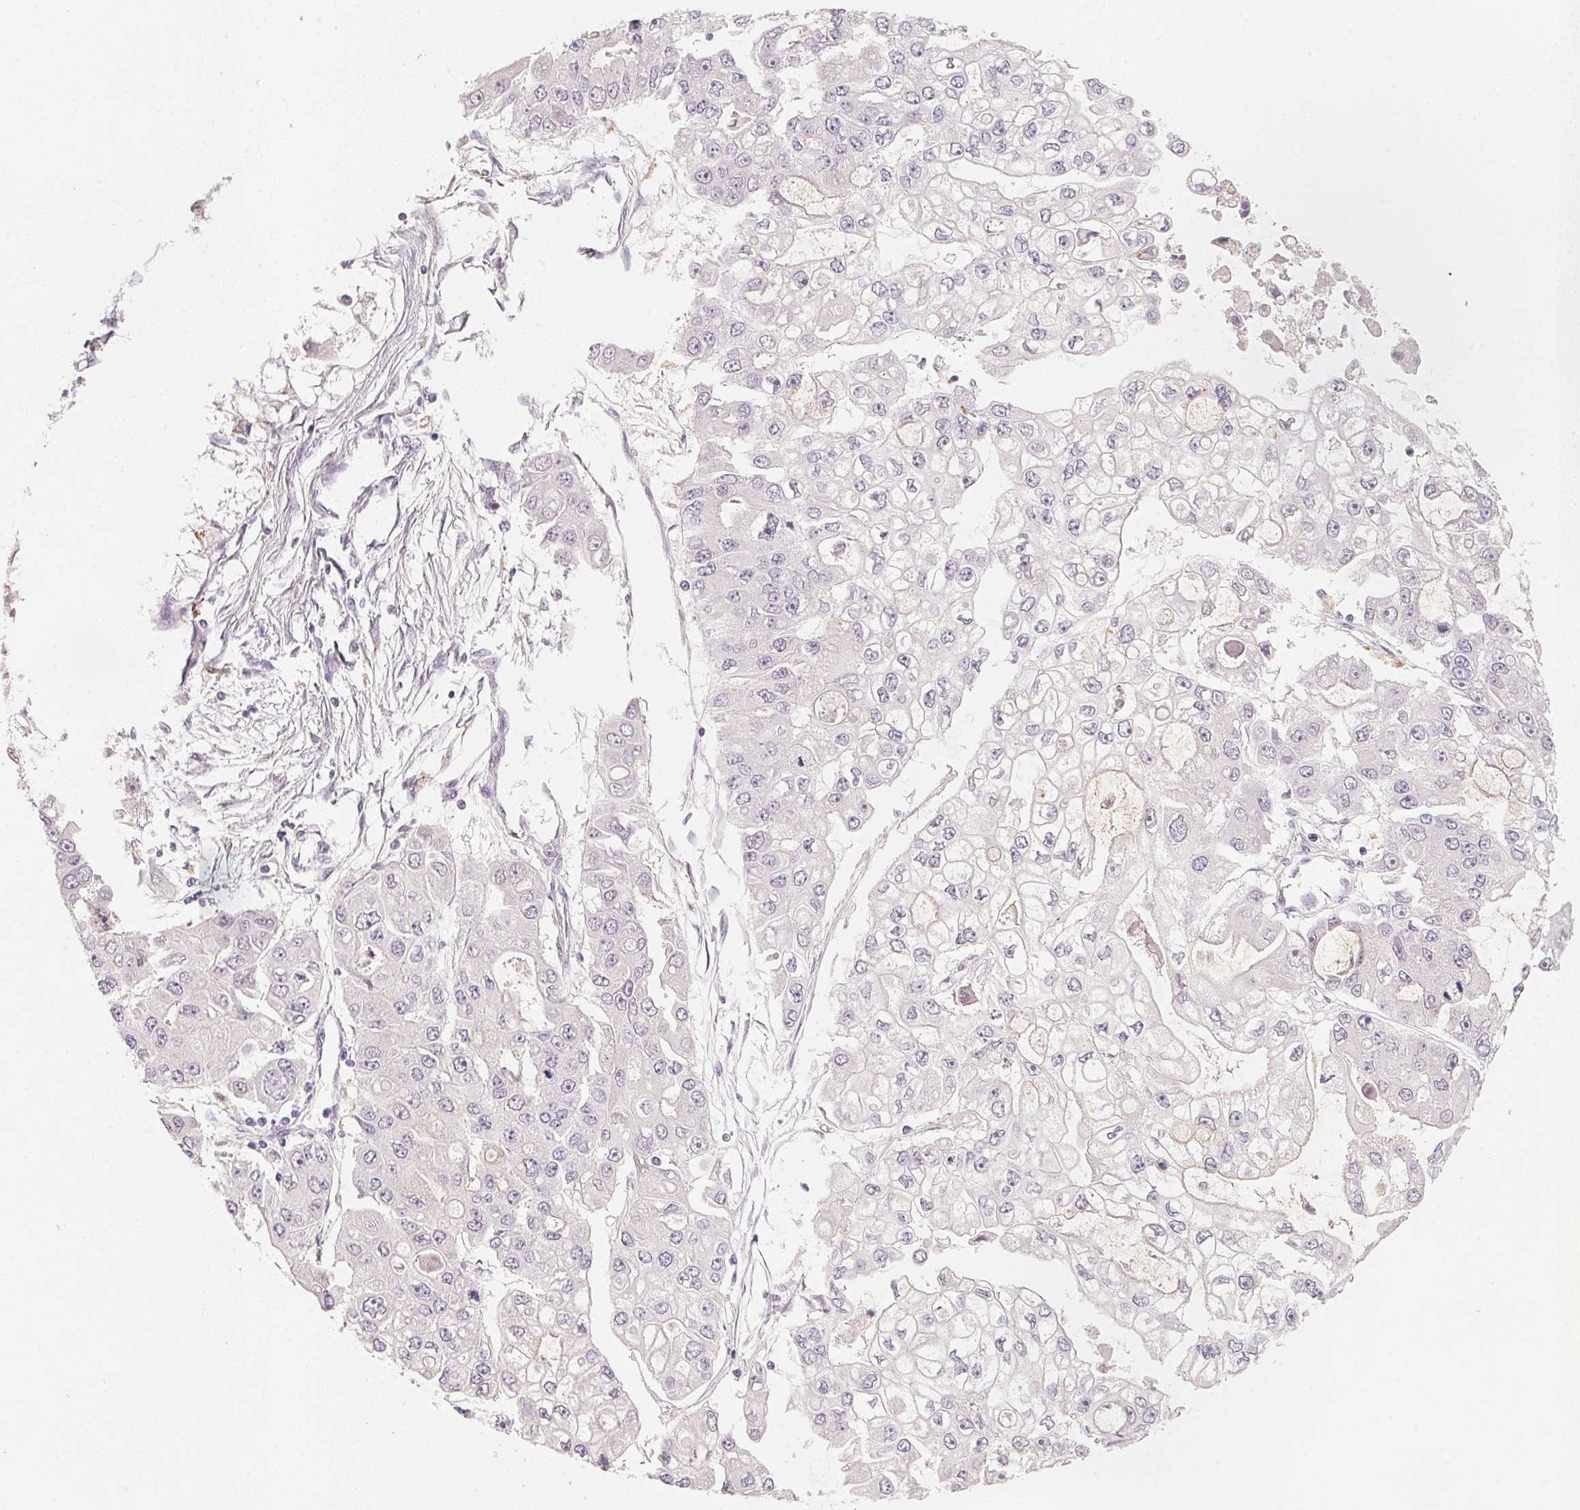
{"staining": {"intensity": "negative", "quantity": "none", "location": "none"}, "tissue": "ovarian cancer", "cell_type": "Tumor cells", "image_type": "cancer", "snomed": [{"axis": "morphology", "description": "Cystadenocarcinoma, serous, NOS"}, {"axis": "topography", "description": "Ovary"}], "caption": "This micrograph is of serous cystadenocarcinoma (ovarian) stained with immunohistochemistry to label a protein in brown with the nuclei are counter-stained blue. There is no positivity in tumor cells. (DAB IHC visualized using brightfield microscopy, high magnification).", "gene": "TREH", "patient": {"sex": "female", "age": 56}}